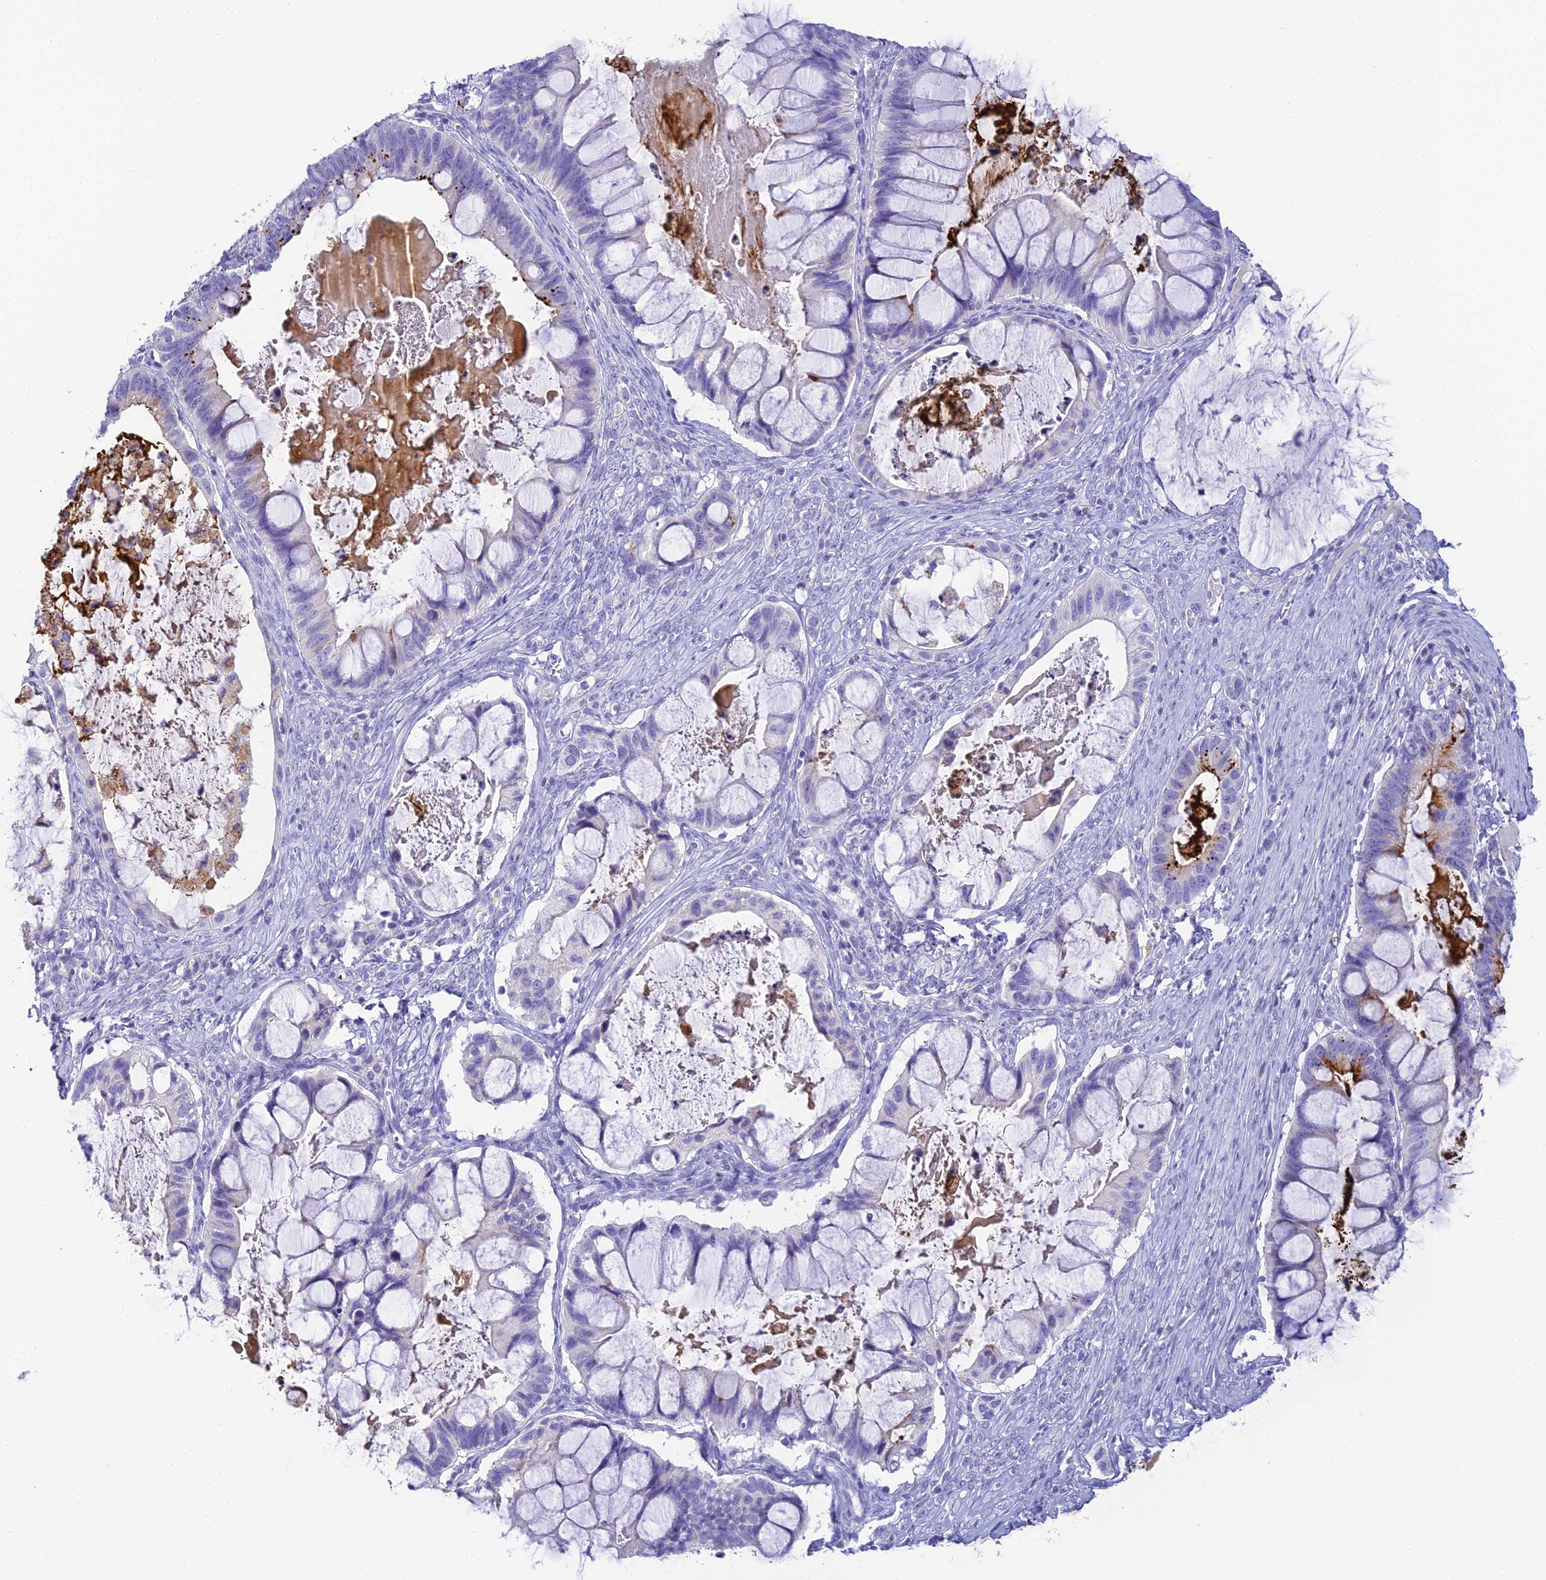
{"staining": {"intensity": "moderate", "quantity": "<25%", "location": "cytoplasmic/membranous"}, "tissue": "ovarian cancer", "cell_type": "Tumor cells", "image_type": "cancer", "snomed": [{"axis": "morphology", "description": "Cystadenocarcinoma, mucinous, NOS"}, {"axis": "topography", "description": "Ovary"}], "caption": "Brown immunohistochemical staining in ovarian mucinous cystadenocarcinoma reveals moderate cytoplasmic/membranous expression in approximately <25% of tumor cells.", "gene": "C12orf29", "patient": {"sex": "female", "age": 61}}